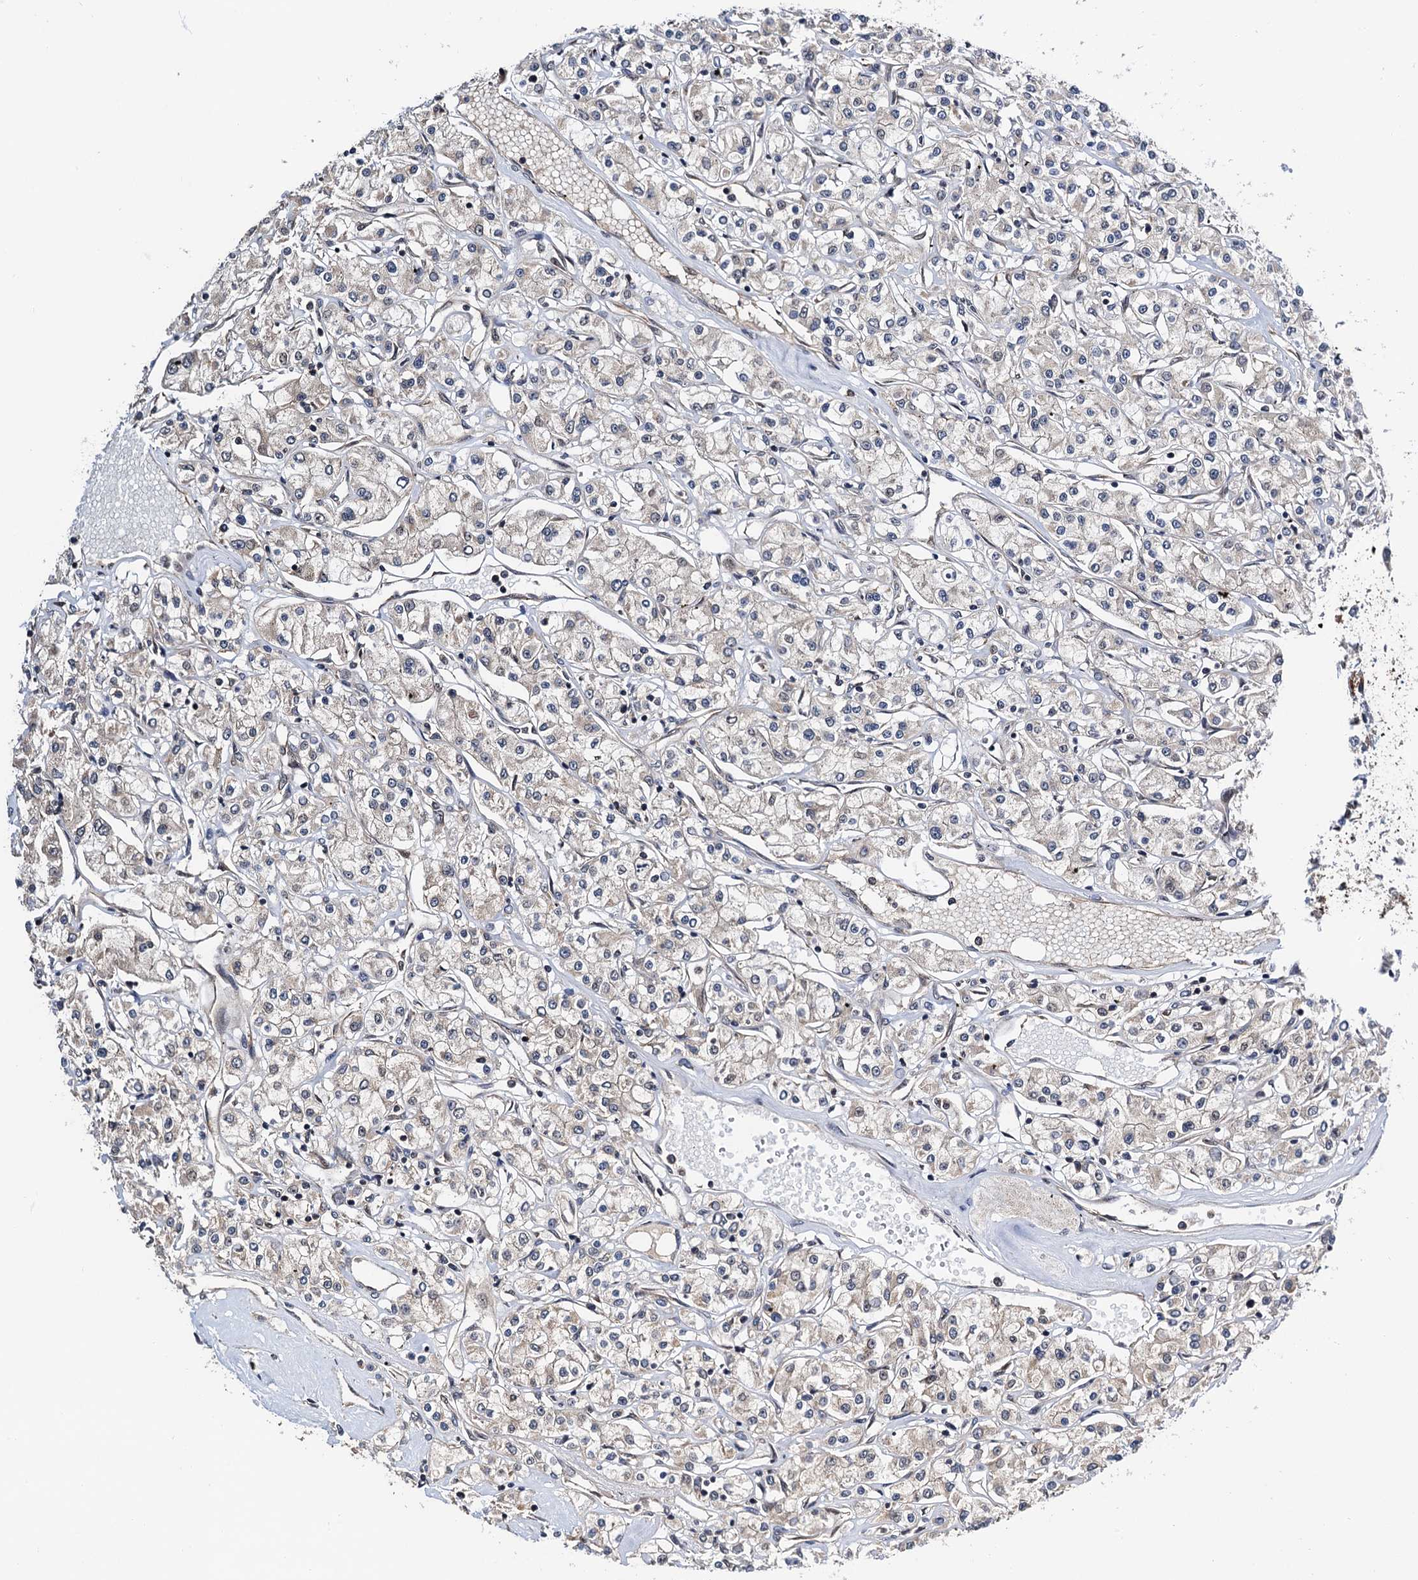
{"staining": {"intensity": "negative", "quantity": "none", "location": "none"}, "tissue": "renal cancer", "cell_type": "Tumor cells", "image_type": "cancer", "snomed": [{"axis": "morphology", "description": "Adenocarcinoma, NOS"}, {"axis": "topography", "description": "Kidney"}], "caption": "DAB immunohistochemical staining of human renal adenocarcinoma demonstrates no significant expression in tumor cells. (Brightfield microscopy of DAB immunohistochemistry (IHC) at high magnification).", "gene": "NAA16", "patient": {"sex": "female", "age": 59}}